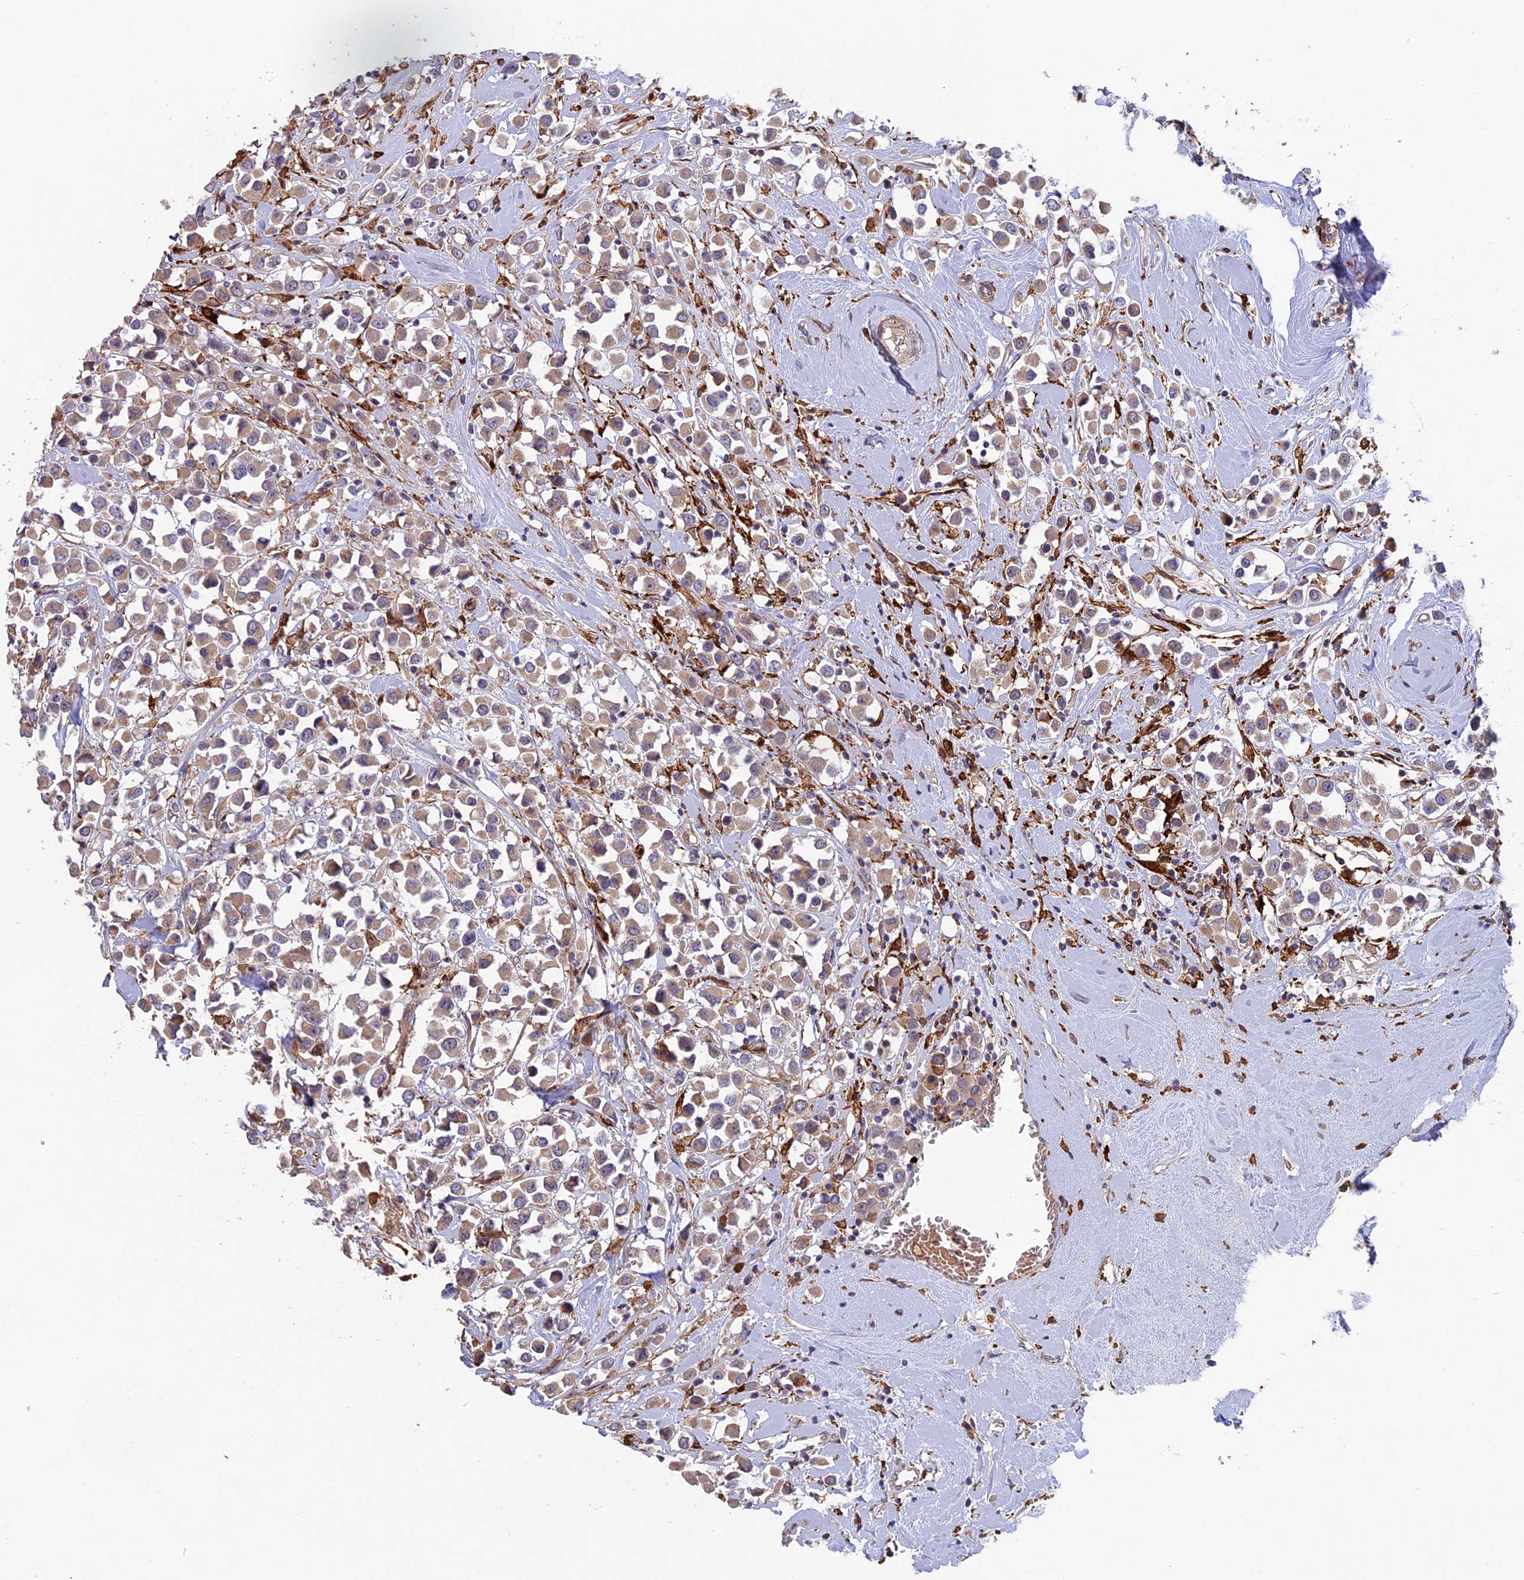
{"staining": {"intensity": "weak", "quantity": ">75%", "location": "cytoplasmic/membranous"}, "tissue": "breast cancer", "cell_type": "Tumor cells", "image_type": "cancer", "snomed": [{"axis": "morphology", "description": "Duct carcinoma"}, {"axis": "topography", "description": "Breast"}], "caption": "Immunohistochemical staining of human breast cancer (infiltrating ductal carcinoma) demonstrates weak cytoplasmic/membranous protein staining in approximately >75% of tumor cells. The protein is stained brown, and the nuclei are stained in blue (DAB (3,3'-diaminobenzidine) IHC with brightfield microscopy, high magnification).", "gene": "FERMT1", "patient": {"sex": "female", "age": 61}}